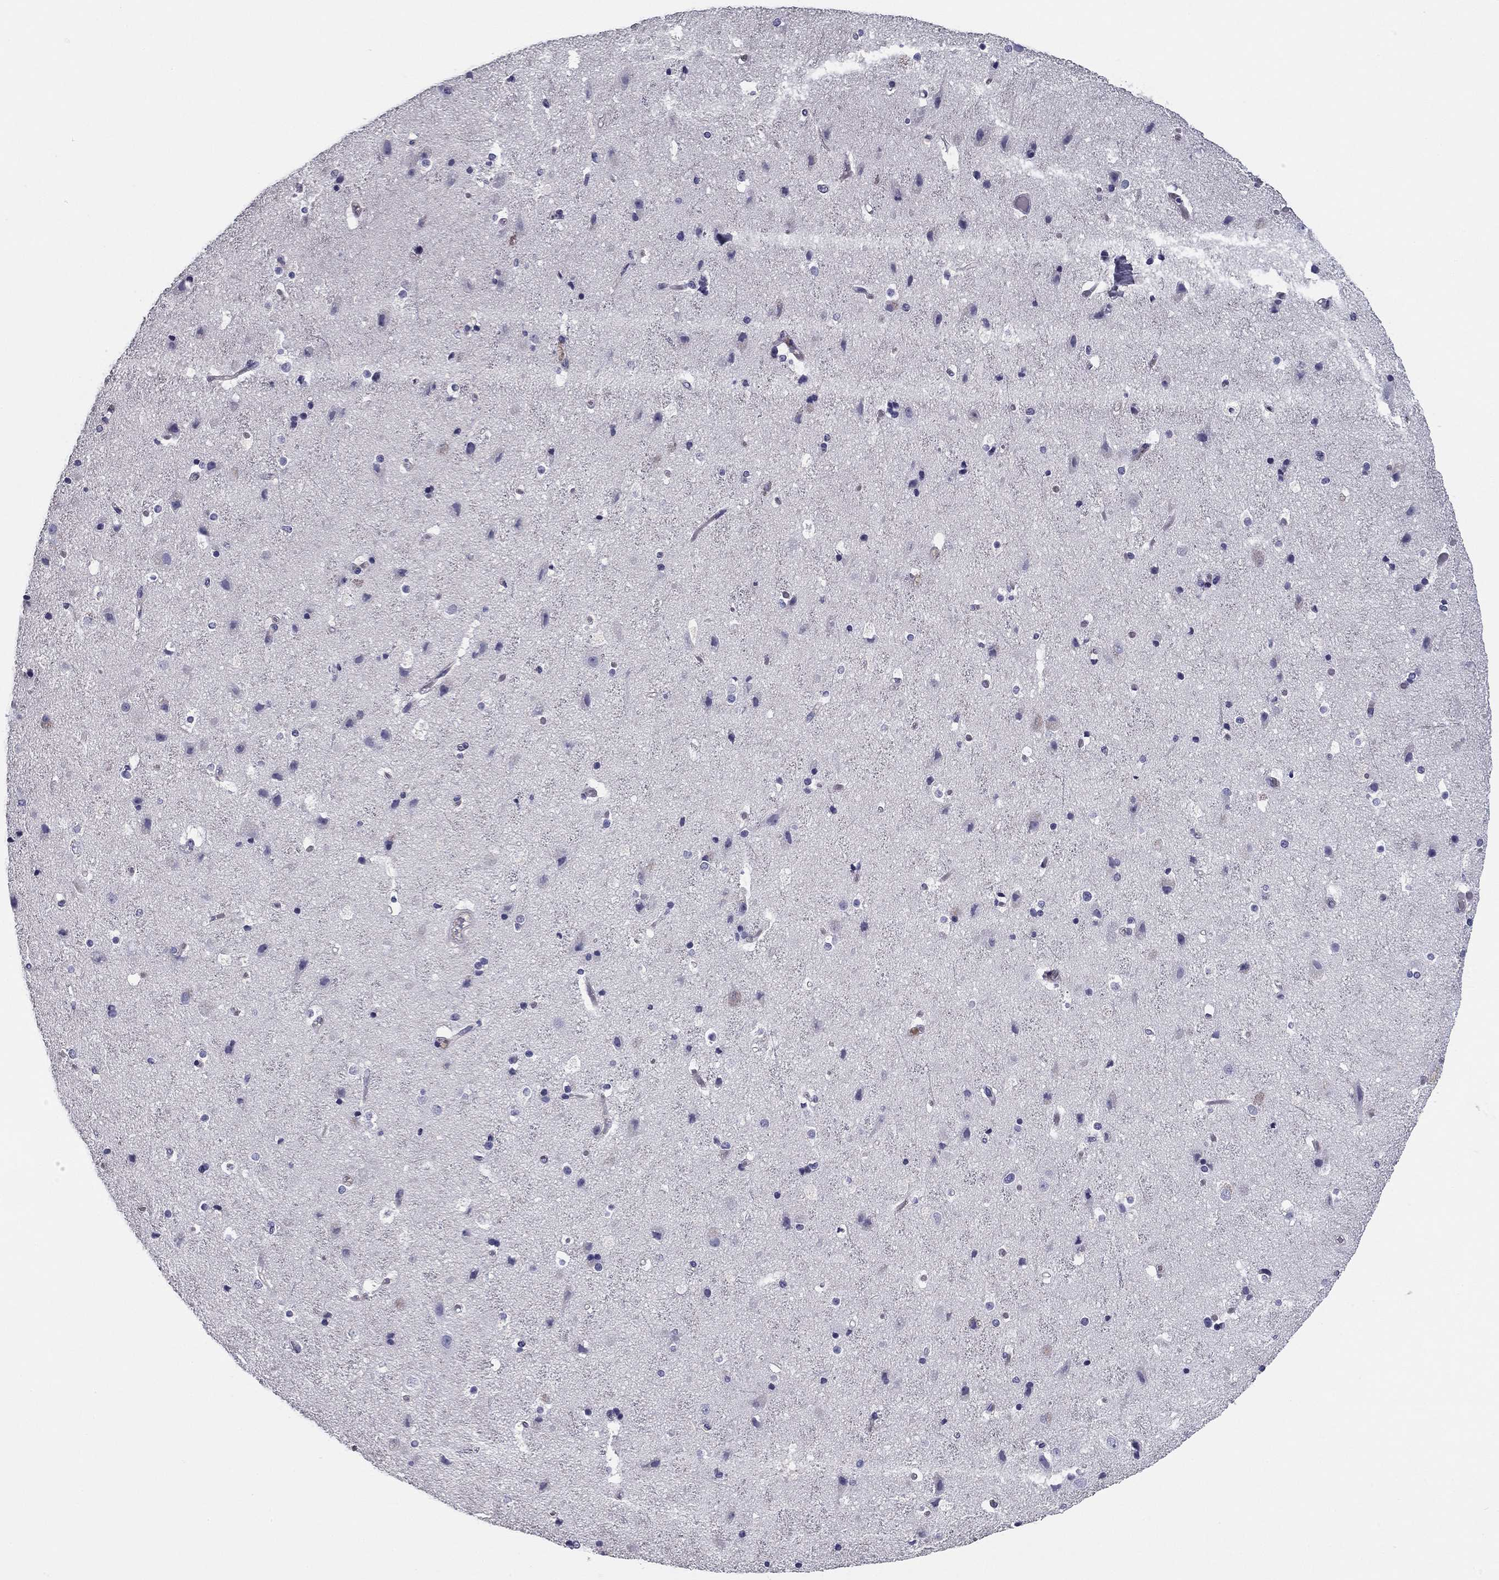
{"staining": {"intensity": "negative", "quantity": "none", "location": "none"}, "tissue": "cerebral cortex", "cell_type": "Endothelial cells", "image_type": "normal", "snomed": [{"axis": "morphology", "description": "Normal tissue, NOS"}, {"axis": "topography", "description": "Cerebral cortex"}], "caption": "Immunohistochemistry (IHC) of benign human cerebral cortex demonstrates no expression in endothelial cells.", "gene": "FLNC", "patient": {"sex": "female", "age": 52}}